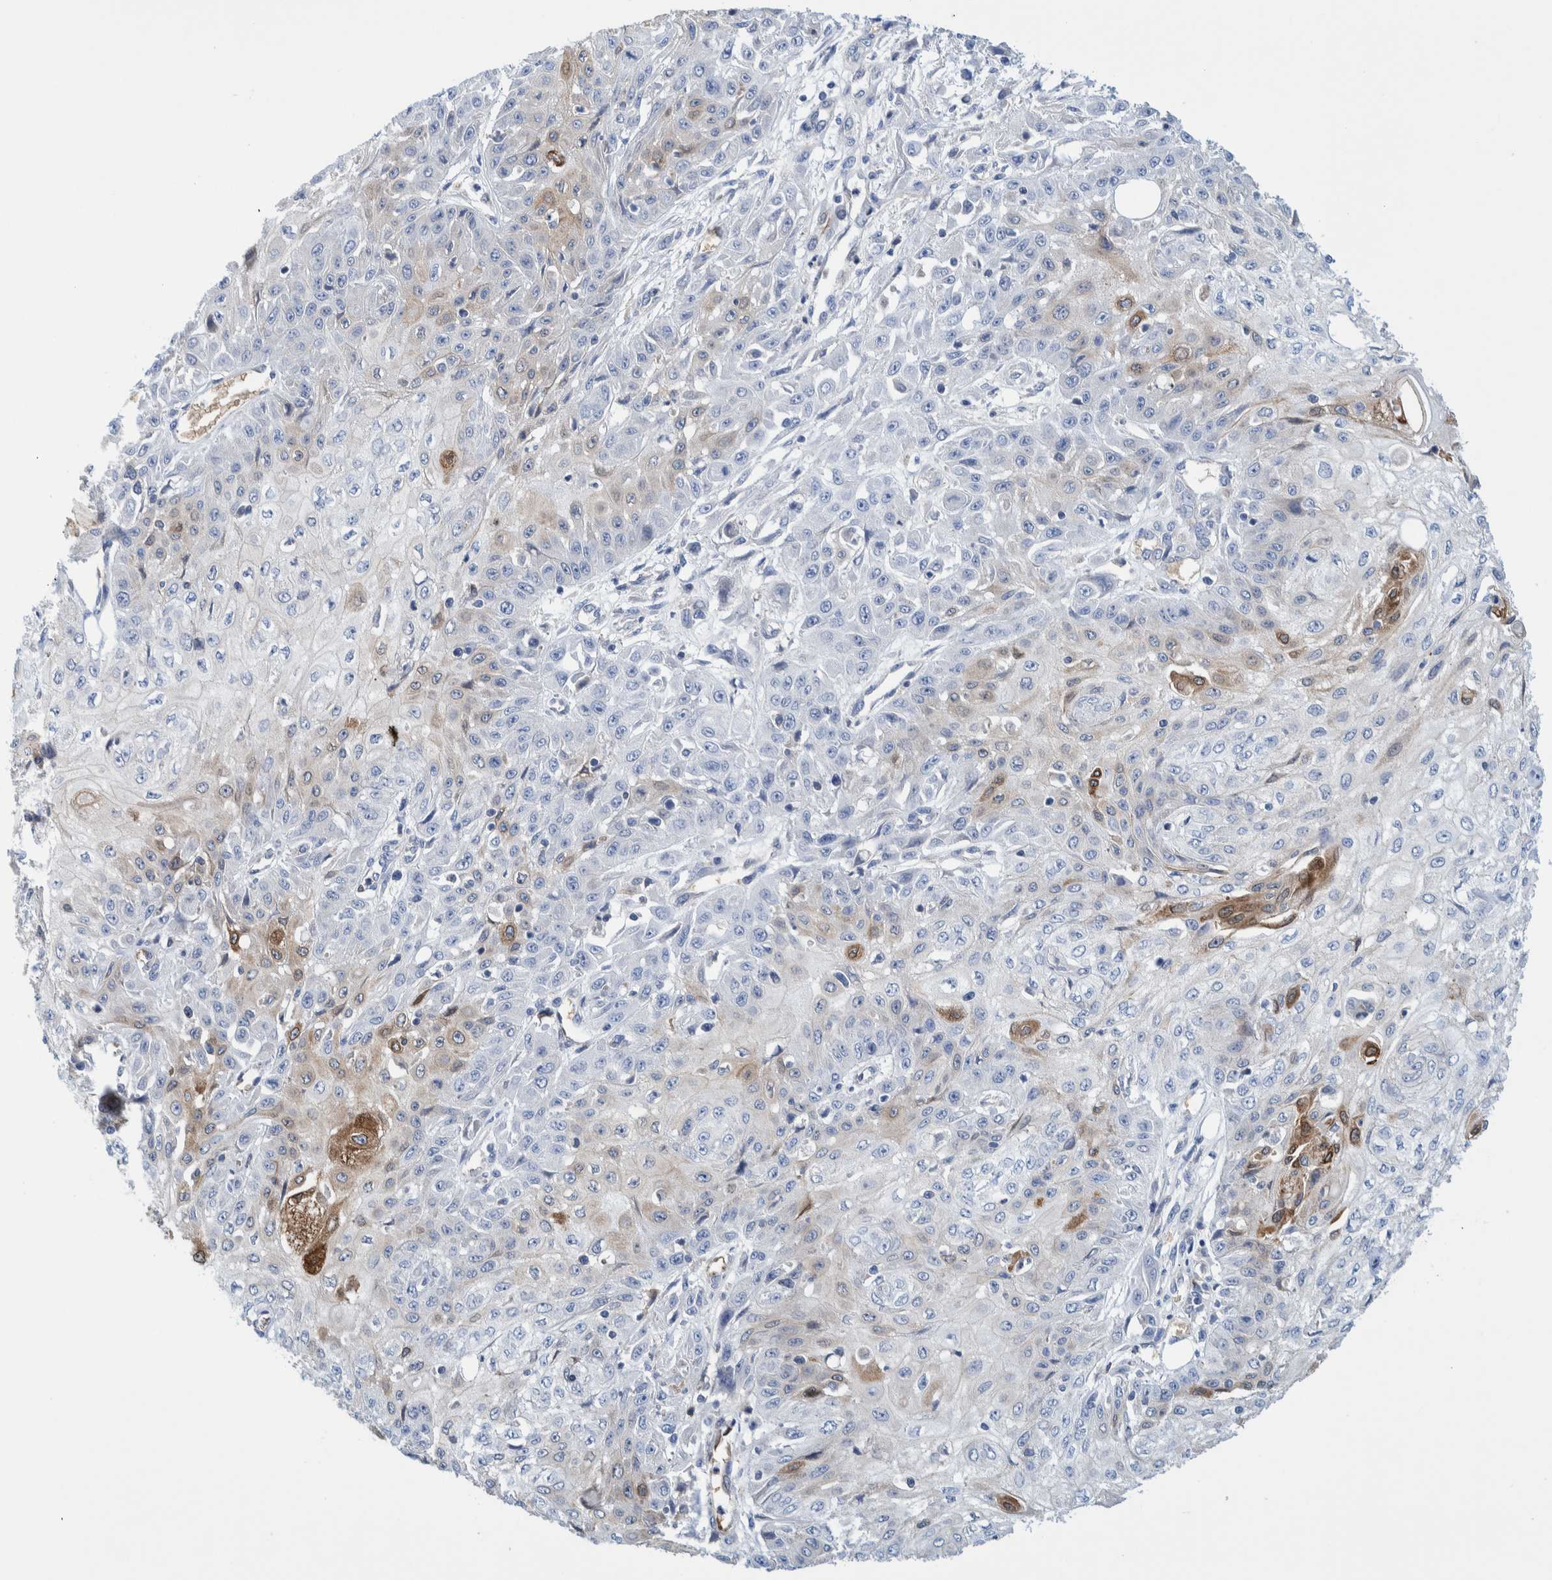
{"staining": {"intensity": "moderate", "quantity": "<25%", "location": "cytoplasmic/membranous"}, "tissue": "skin cancer", "cell_type": "Tumor cells", "image_type": "cancer", "snomed": [{"axis": "morphology", "description": "Squamous cell carcinoma, NOS"}, {"axis": "morphology", "description": "Squamous cell carcinoma, metastatic, NOS"}, {"axis": "topography", "description": "Skin"}, {"axis": "topography", "description": "Lymph node"}], "caption": "DAB (3,3'-diaminobenzidine) immunohistochemical staining of human skin cancer (metastatic squamous cell carcinoma) exhibits moderate cytoplasmic/membranous protein expression in about <25% of tumor cells.", "gene": "THEM6", "patient": {"sex": "male", "age": 75}}